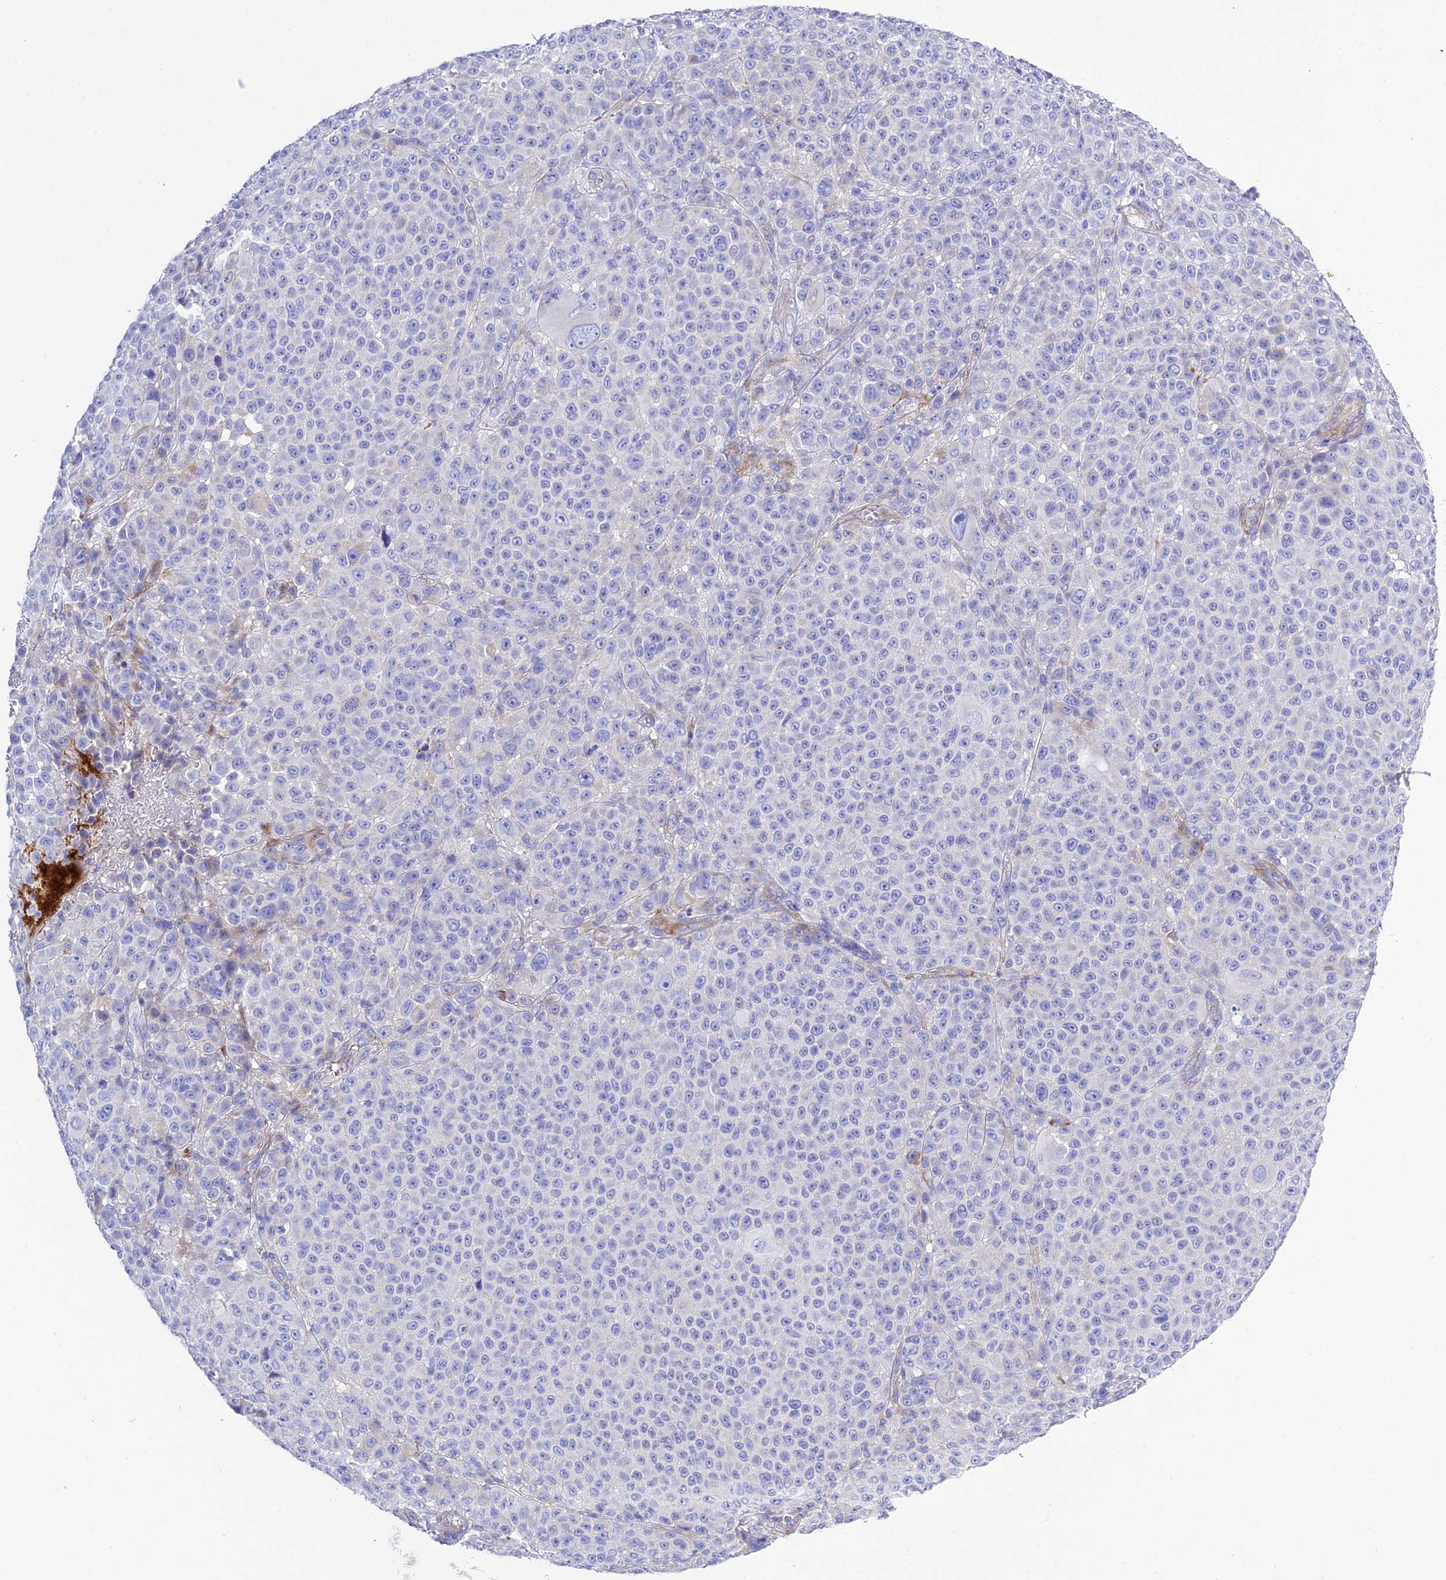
{"staining": {"intensity": "negative", "quantity": "none", "location": "none"}, "tissue": "melanoma", "cell_type": "Tumor cells", "image_type": "cancer", "snomed": [{"axis": "morphology", "description": "Malignant melanoma, NOS"}, {"axis": "topography", "description": "Skin"}], "caption": "Tumor cells show no significant protein expression in malignant melanoma.", "gene": "FRA10AC1", "patient": {"sex": "female", "age": 94}}